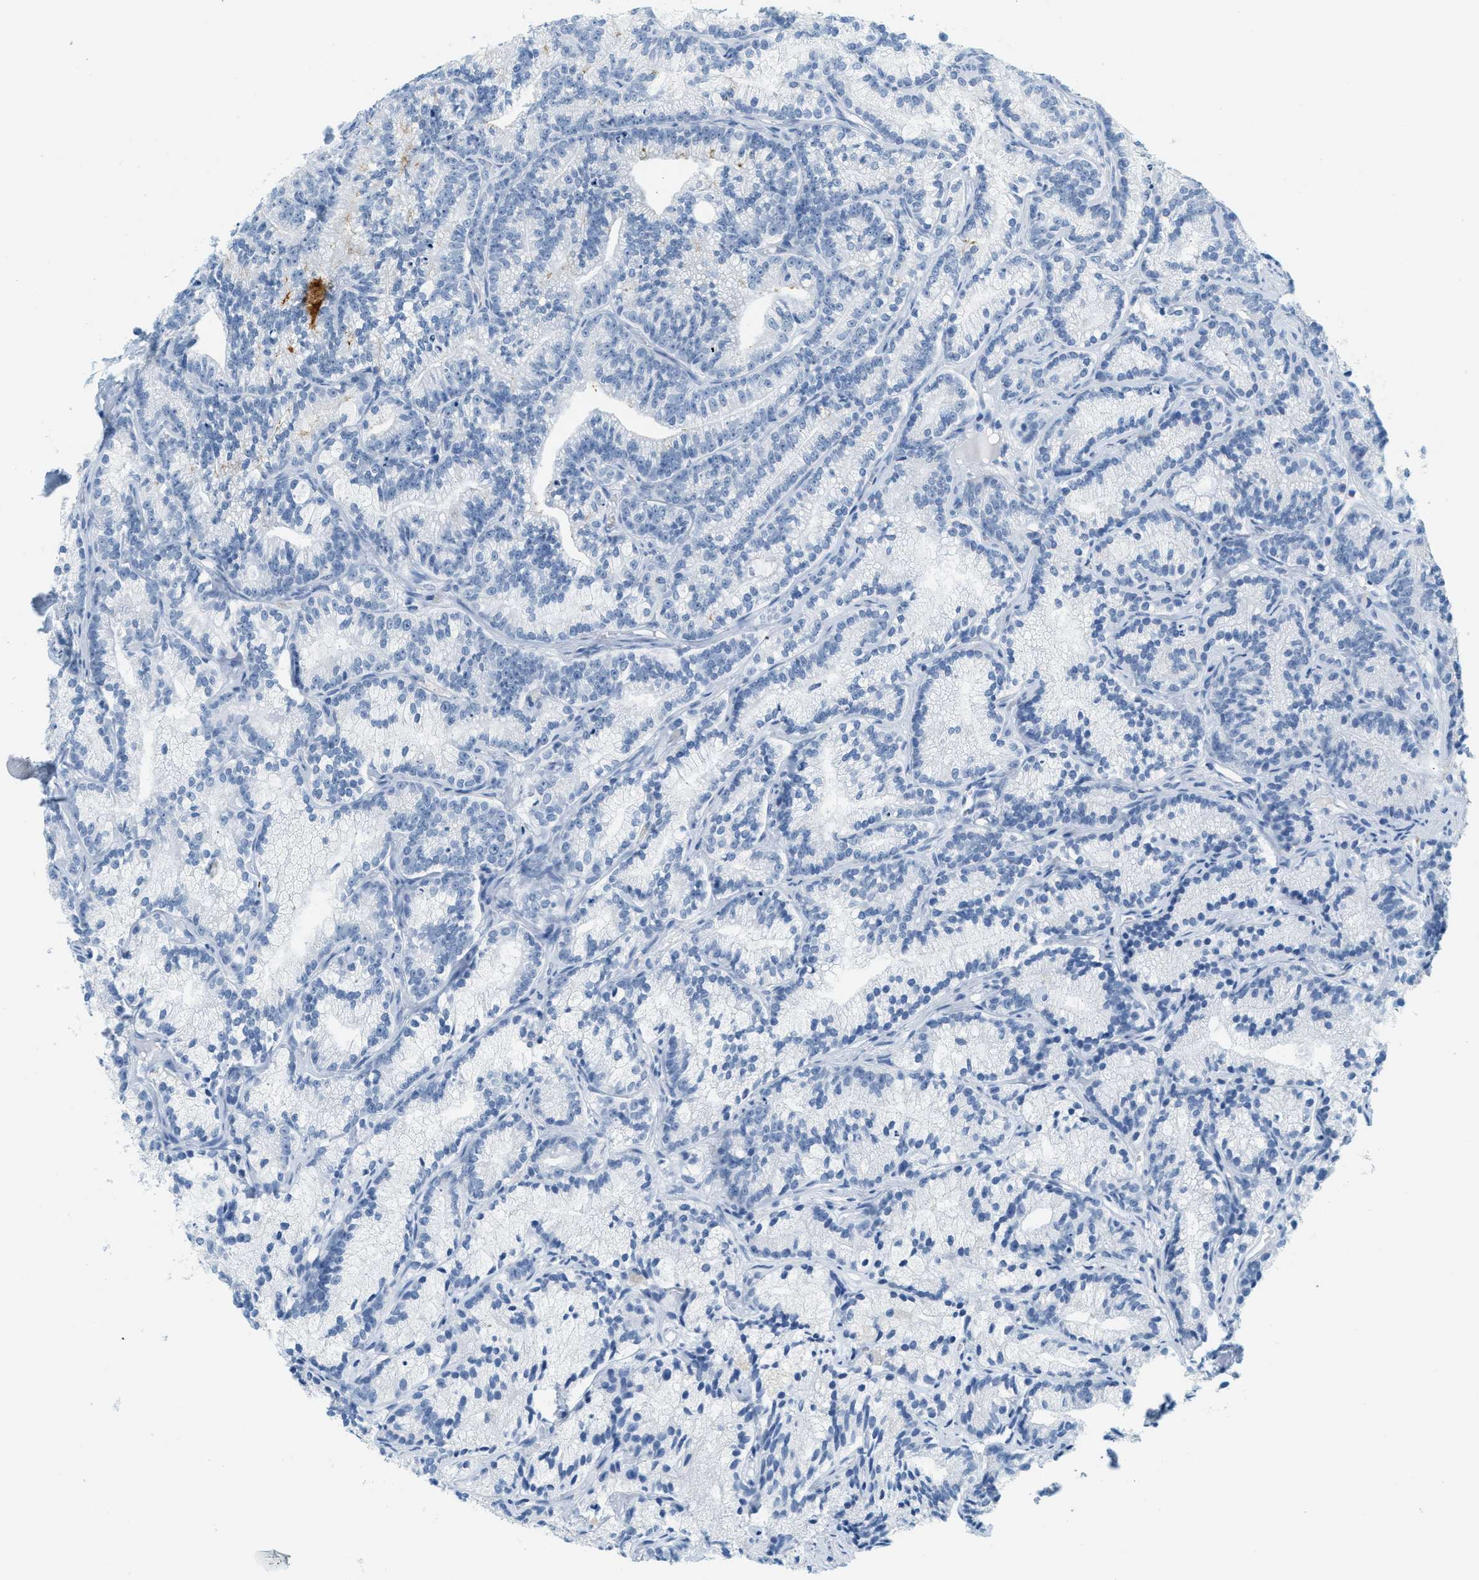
{"staining": {"intensity": "negative", "quantity": "none", "location": "none"}, "tissue": "prostate cancer", "cell_type": "Tumor cells", "image_type": "cancer", "snomed": [{"axis": "morphology", "description": "Adenocarcinoma, Low grade"}, {"axis": "topography", "description": "Prostate"}], "caption": "Tumor cells are negative for brown protein staining in adenocarcinoma (low-grade) (prostate).", "gene": "LCN2", "patient": {"sex": "male", "age": 89}}